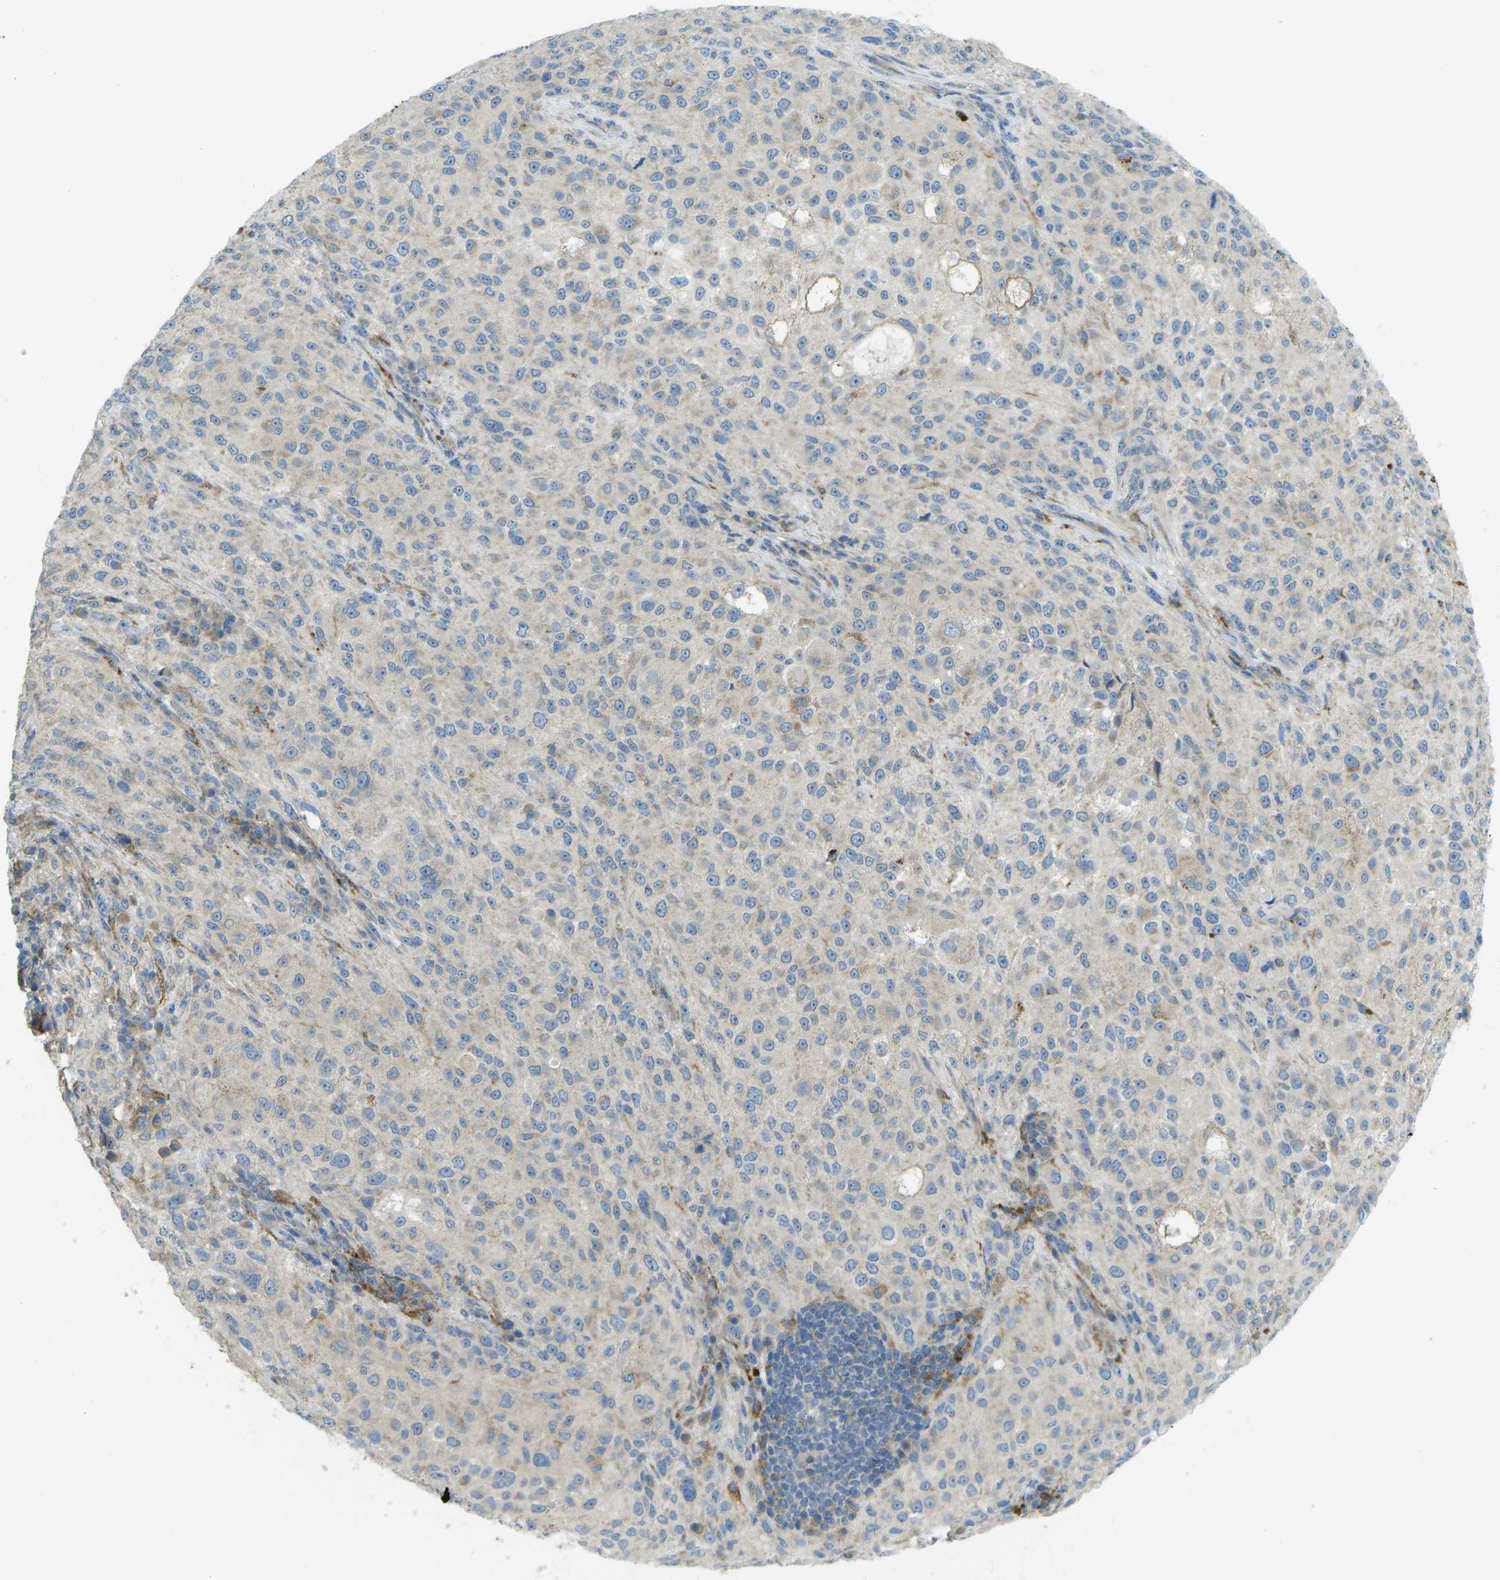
{"staining": {"intensity": "weak", "quantity": "<25%", "location": "cytoplasmic/membranous"}, "tissue": "melanoma", "cell_type": "Tumor cells", "image_type": "cancer", "snomed": [{"axis": "morphology", "description": "Necrosis, NOS"}, {"axis": "morphology", "description": "Malignant melanoma, NOS"}, {"axis": "topography", "description": "Skin"}], "caption": "IHC micrograph of human malignant melanoma stained for a protein (brown), which shows no positivity in tumor cells.", "gene": "MYLK4", "patient": {"sex": "female", "age": 87}}